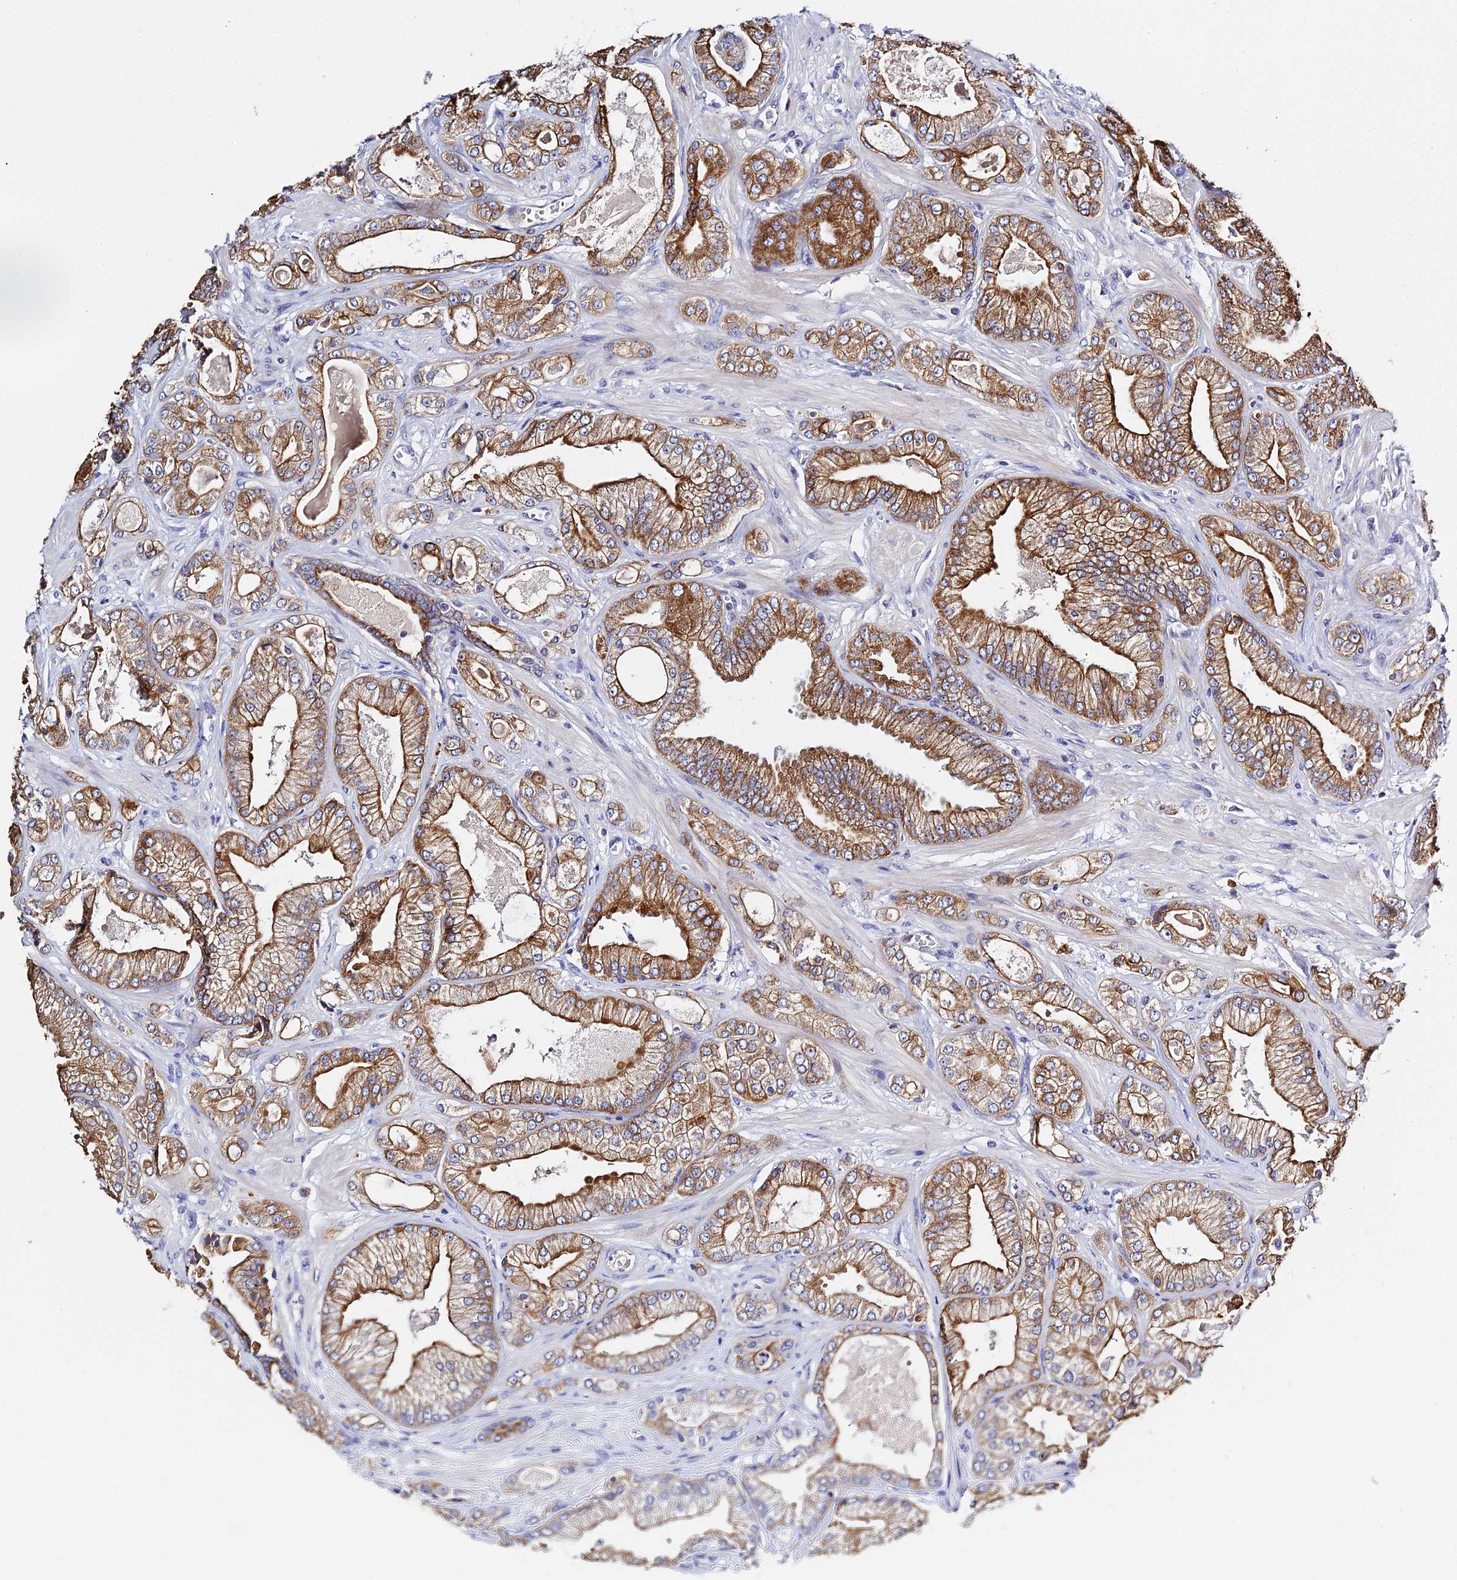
{"staining": {"intensity": "strong", "quantity": ">75%", "location": "cytoplasmic/membranous"}, "tissue": "prostate cancer", "cell_type": "Tumor cells", "image_type": "cancer", "snomed": [{"axis": "morphology", "description": "Adenocarcinoma, Low grade"}, {"axis": "topography", "description": "Prostate"}], "caption": "The image shows staining of adenocarcinoma (low-grade) (prostate), revealing strong cytoplasmic/membranous protein staining (brown color) within tumor cells. (IHC, brightfield microscopy, high magnification).", "gene": "ZXDA", "patient": {"sex": "male", "age": 55}}